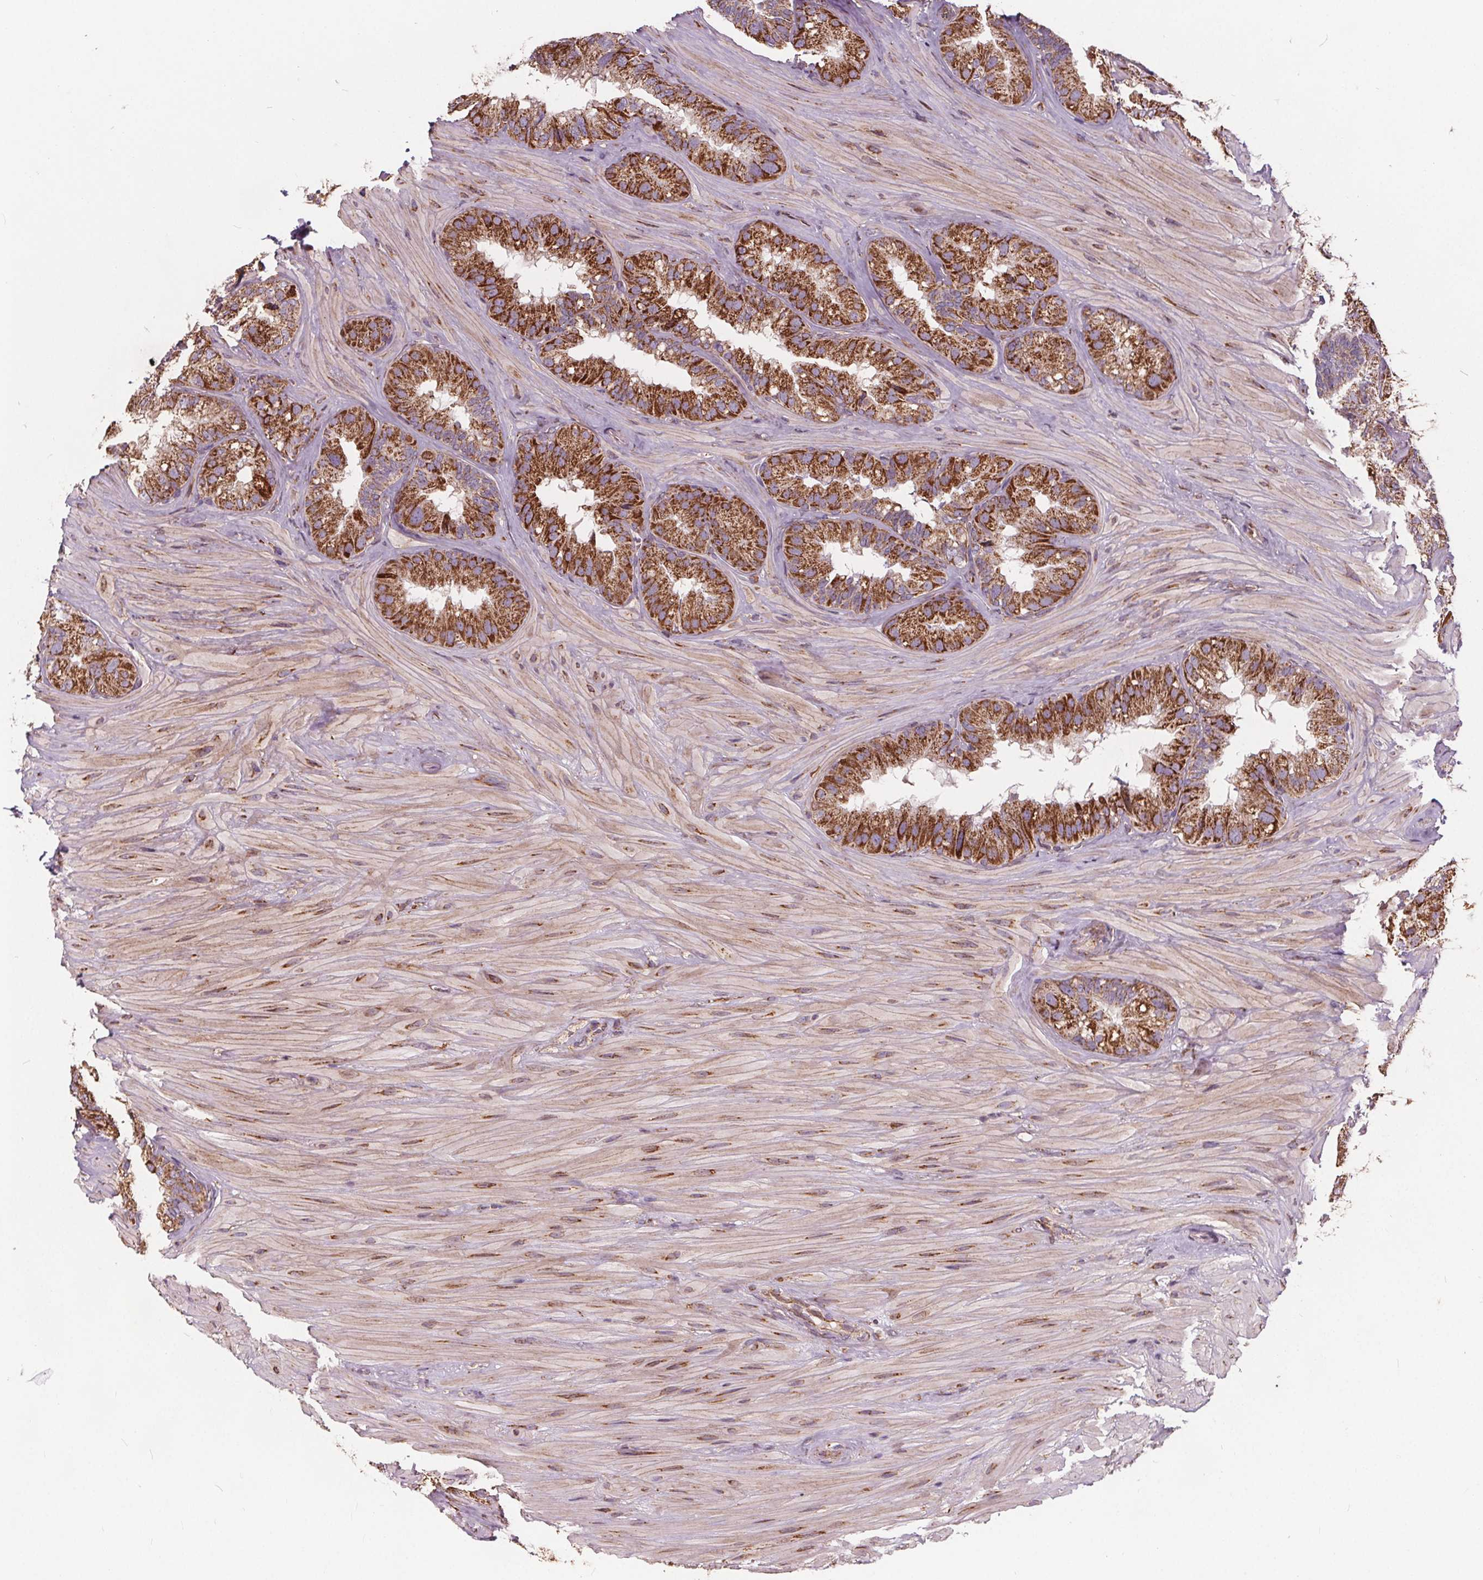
{"staining": {"intensity": "strong", "quantity": ">75%", "location": "cytoplasmic/membranous"}, "tissue": "seminal vesicle", "cell_type": "Glandular cells", "image_type": "normal", "snomed": [{"axis": "morphology", "description": "Normal tissue, NOS"}, {"axis": "topography", "description": "Seminal veicle"}], "caption": "A high-resolution image shows IHC staining of normal seminal vesicle, which shows strong cytoplasmic/membranous expression in about >75% of glandular cells.", "gene": "PLSCR3", "patient": {"sex": "male", "age": 60}}